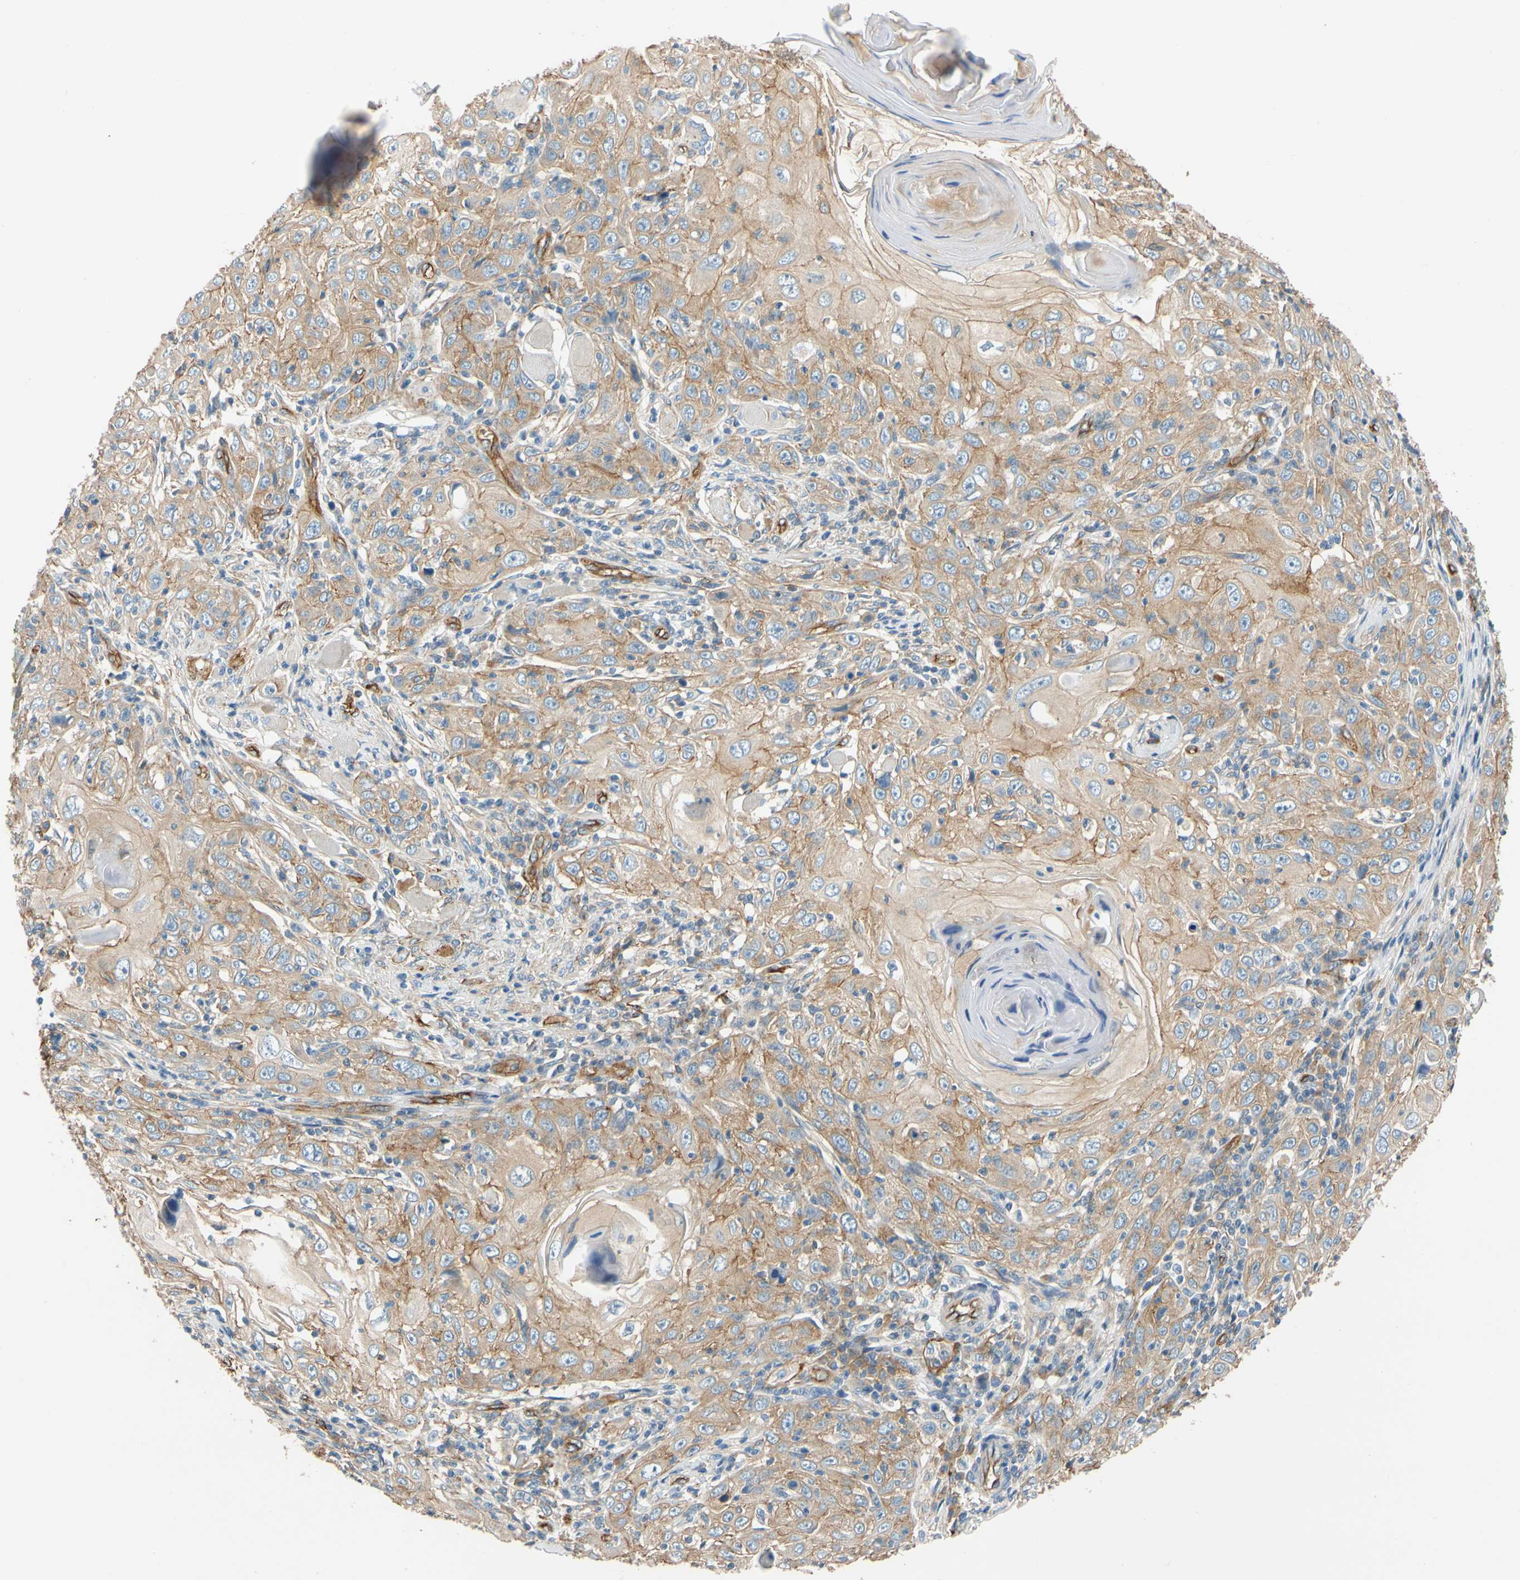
{"staining": {"intensity": "weak", "quantity": ">75%", "location": "cytoplasmic/membranous"}, "tissue": "skin cancer", "cell_type": "Tumor cells", "image_type": "cancer", "snomed": [{"axis": "morphology", "description": "Squamous cell carcinoma, NOS"}, {"axis": "topography", "description": "Skin"}], "caption": "Human skin squamous cell carcinoma stained with a protein marker displays weak staining in tumor cells.", "gene": "SPTAN1", "patient": {"sex": "female", "age": 88}}